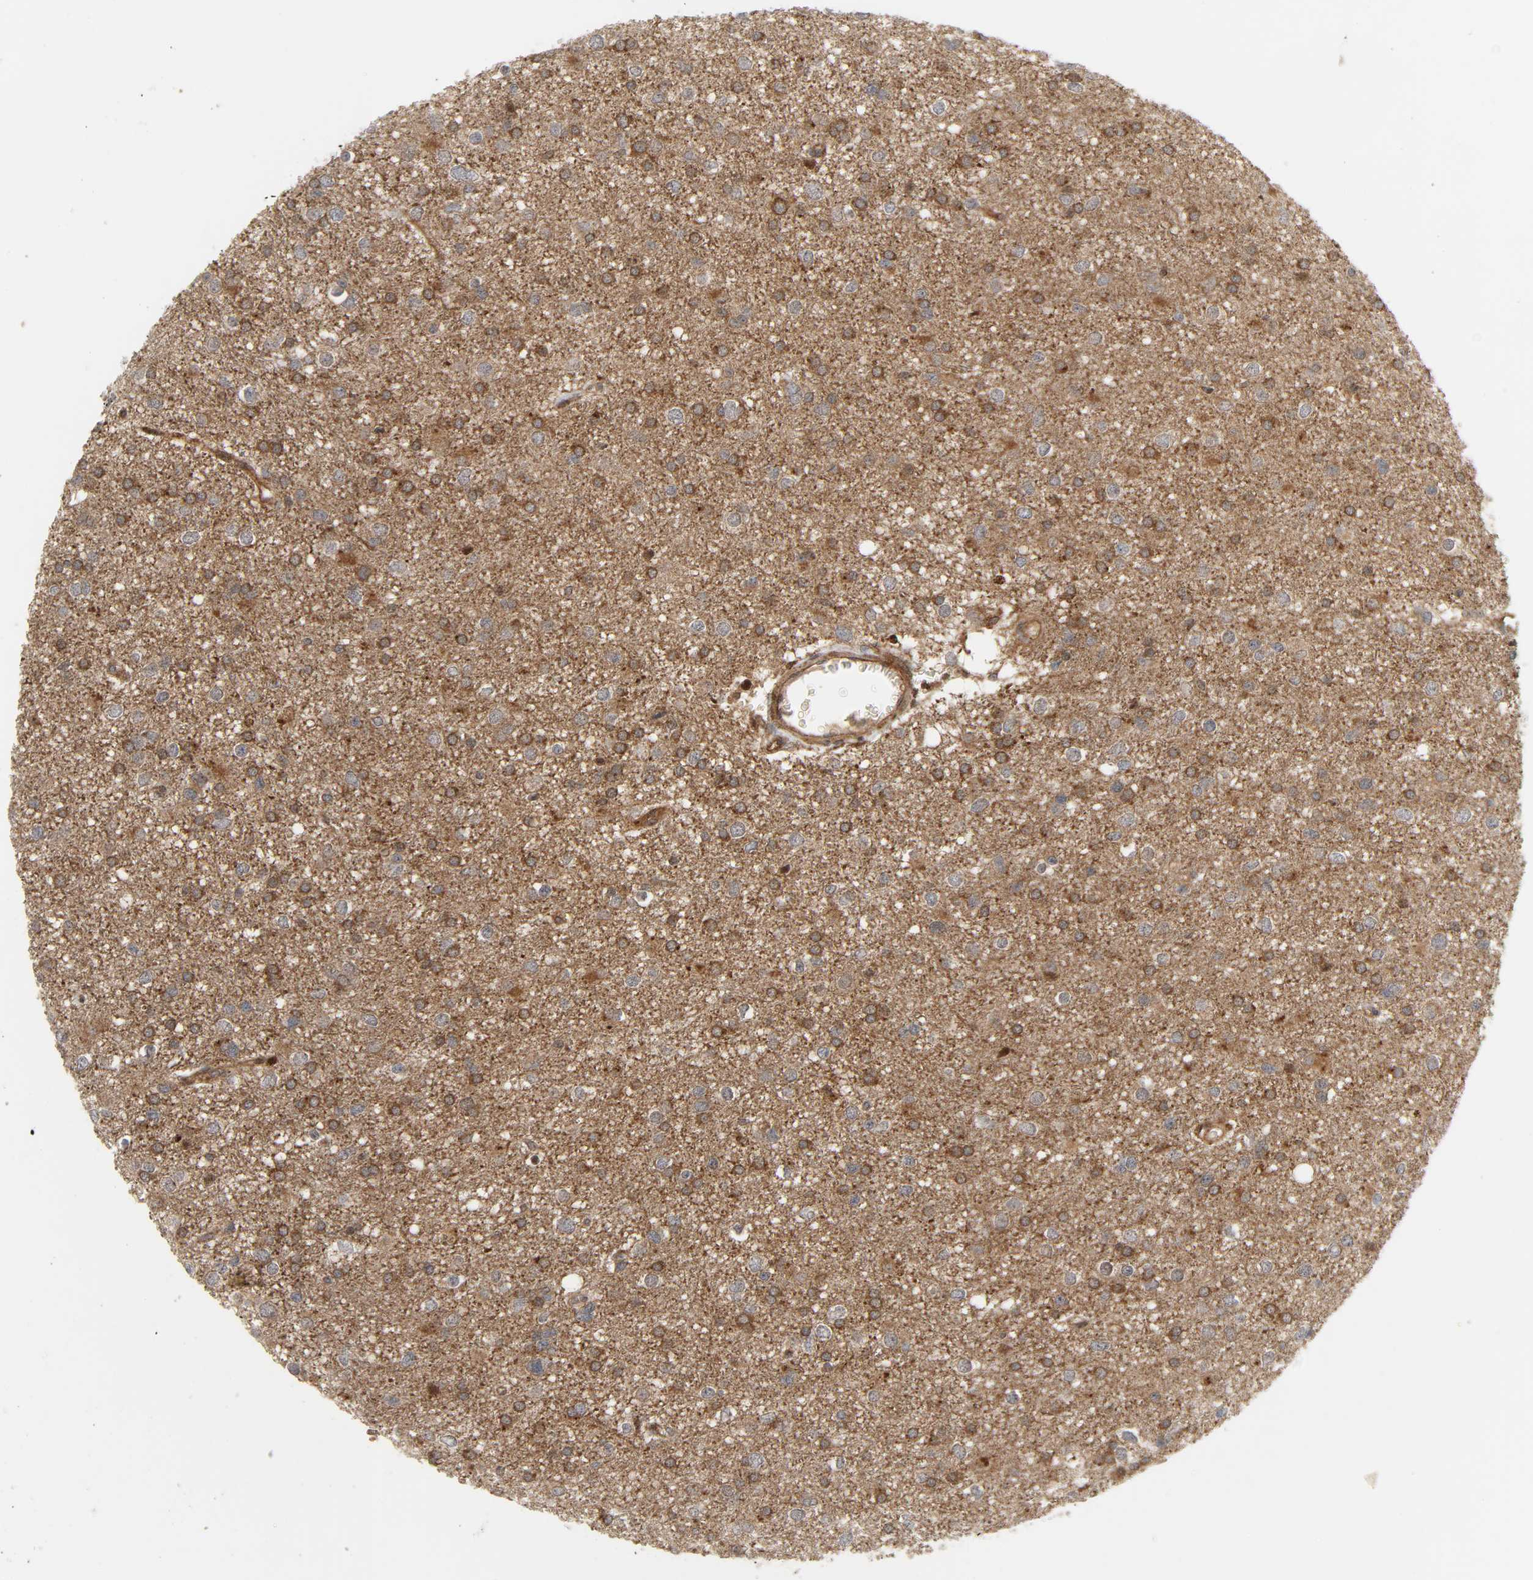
{"staining": {"intensity": "moderate", "quantity": ">75%", "location": "cytoplasmic/membranous"}, "tissue": "glioma", "cell_type": "Tumor cells", "image_type": "cancer", "snomed": [{"axis": "morphology", "description": "Glioma, malignant, Low grade"}, {"axis": "topography", "description": "Brain"}], "caption": "Protein analysis of glioma tissue reveals moderate cytoplasmic/membranous staining in about >75% of tumor cells. The staining was performed using DAB, with brown indicating positive protein expression. Nuclei are stained blue with hematoxylin.", "gene": "CHUK", "patient": {"sex": "male", "age": 42}}